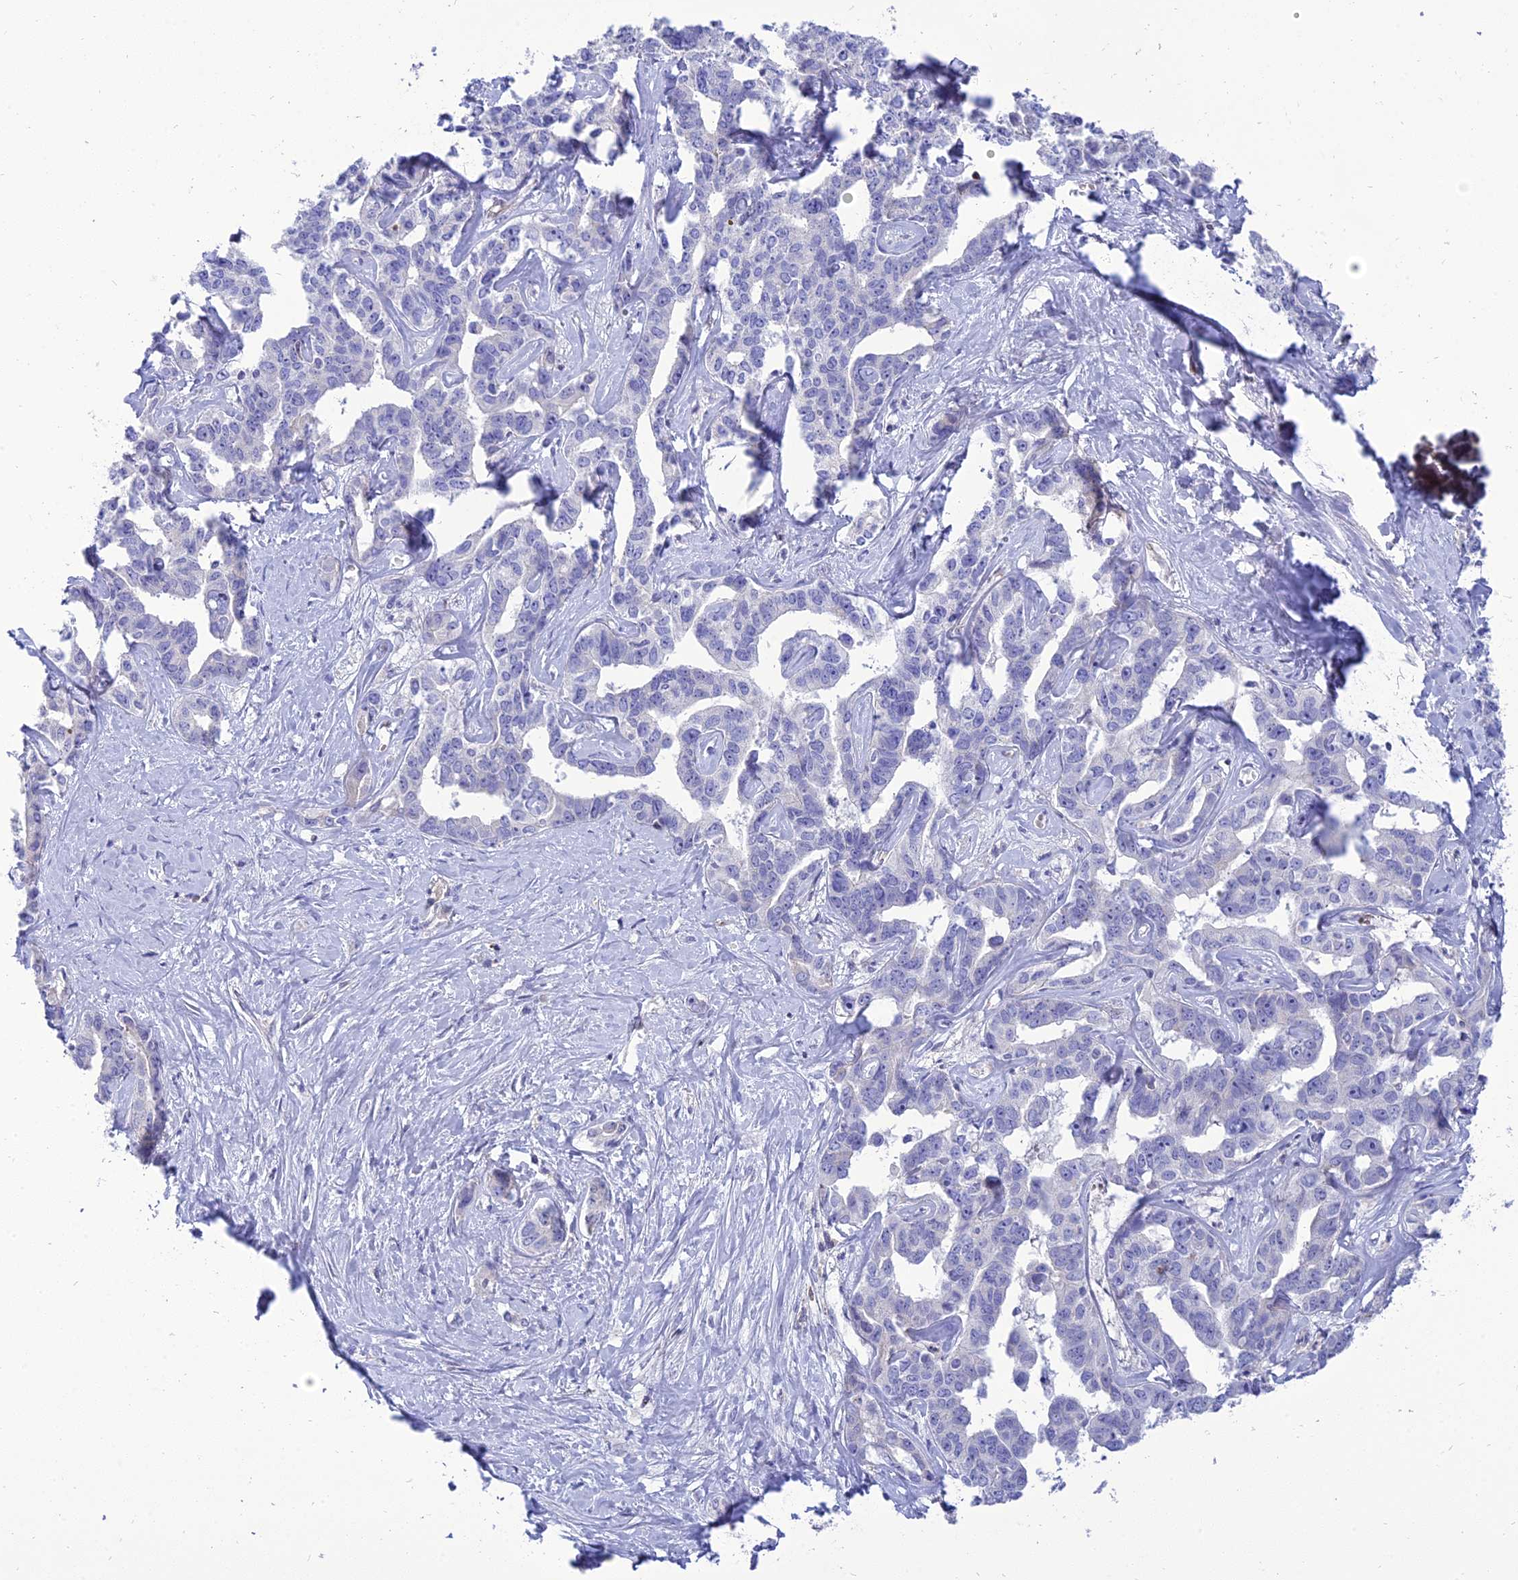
{"staining": {"intensity": "negative", "quantity": "none", "location": "none"}, "tissue": "liver cancer", "cell_type": "Tumor cells", "image_type": "cancer", "snomed": [{"axis": "morphology", "description": "Cholangiocarcinoma"}, {"axis": "topography", "description": "Liver"}], "caption": "A micrograph of liver cancer (cholangiocarcinoma) stained for a protein demonstrates no brown staining in tumor cells.", "gene": "MBD3L1", "patient": {"sex": "male", "age": 59}}